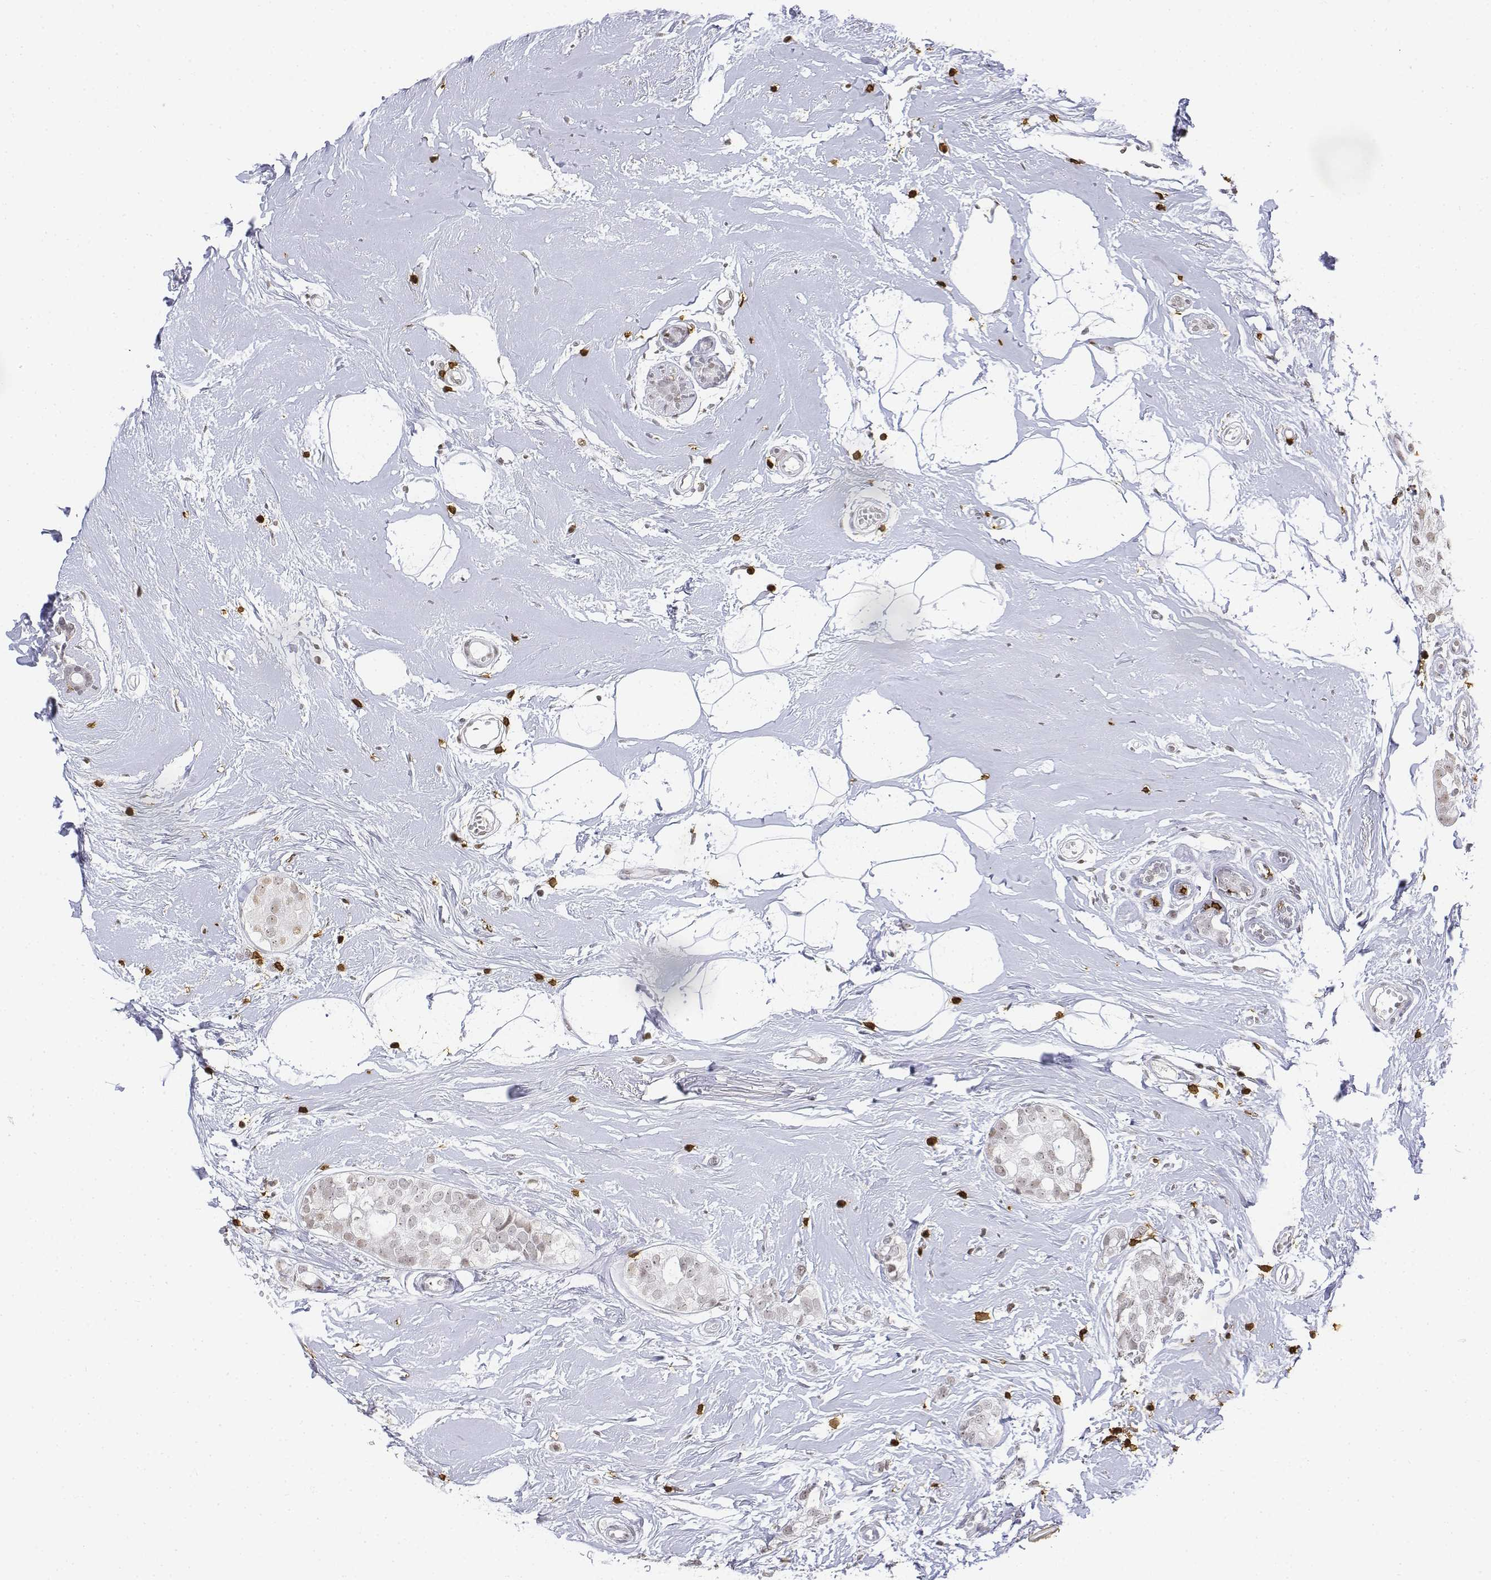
{"staining": {"intensity": "negative", "quantity": "none", "location": "none"}, "tissue": "breast cancer", "cell_type": "Tumor cells", "image_type": "cancer", "snomed": [{"axis": "morphology", "description": "Duct carcinoma"}, {"axis": "topography", "description": "Breast"}], "caption": "Micrograph shows no protein positivity in tumor cells of breast invasive ductal carcinoma tissue. Nuclei are stained in blue.", "gene": "CD3E", "patient": {"sex": "female", "age": 40}}